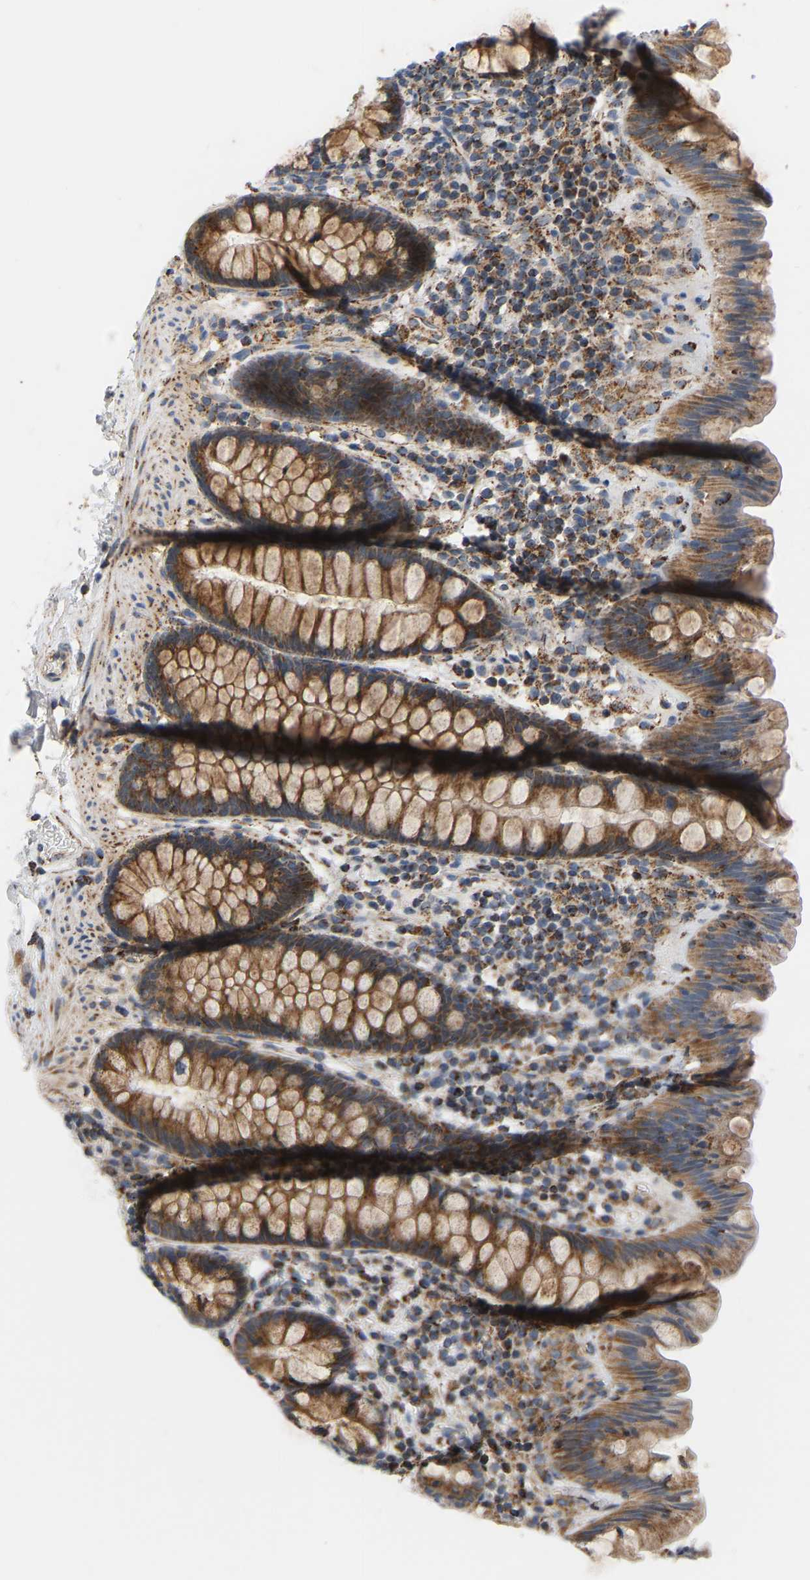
{"staining": {"intensity": "moderate", "quantity": ">75%", "location": "cytoplasmic/membranous"}, "tissue": "colon", "cell_type": "Endothelial cells", "image_type": "normal", "snomed": [{"axis": "morphology", "description": "Normal tissue, NOS"}, {"axis": "topography", "description": "Colon"}], "caption": "A high-resolution histopathology image shows immunohistochemistry staining of unremarkable colon, which demonstrates moderate cytoplasmic/membranous positivity in approximately >75% of endothelial cells. Immunohistochemistry stains the protein in brown and the nuclei are stained blue.", "gene": "GPSM2", "patient": {"sex": "female", "age": 80}}